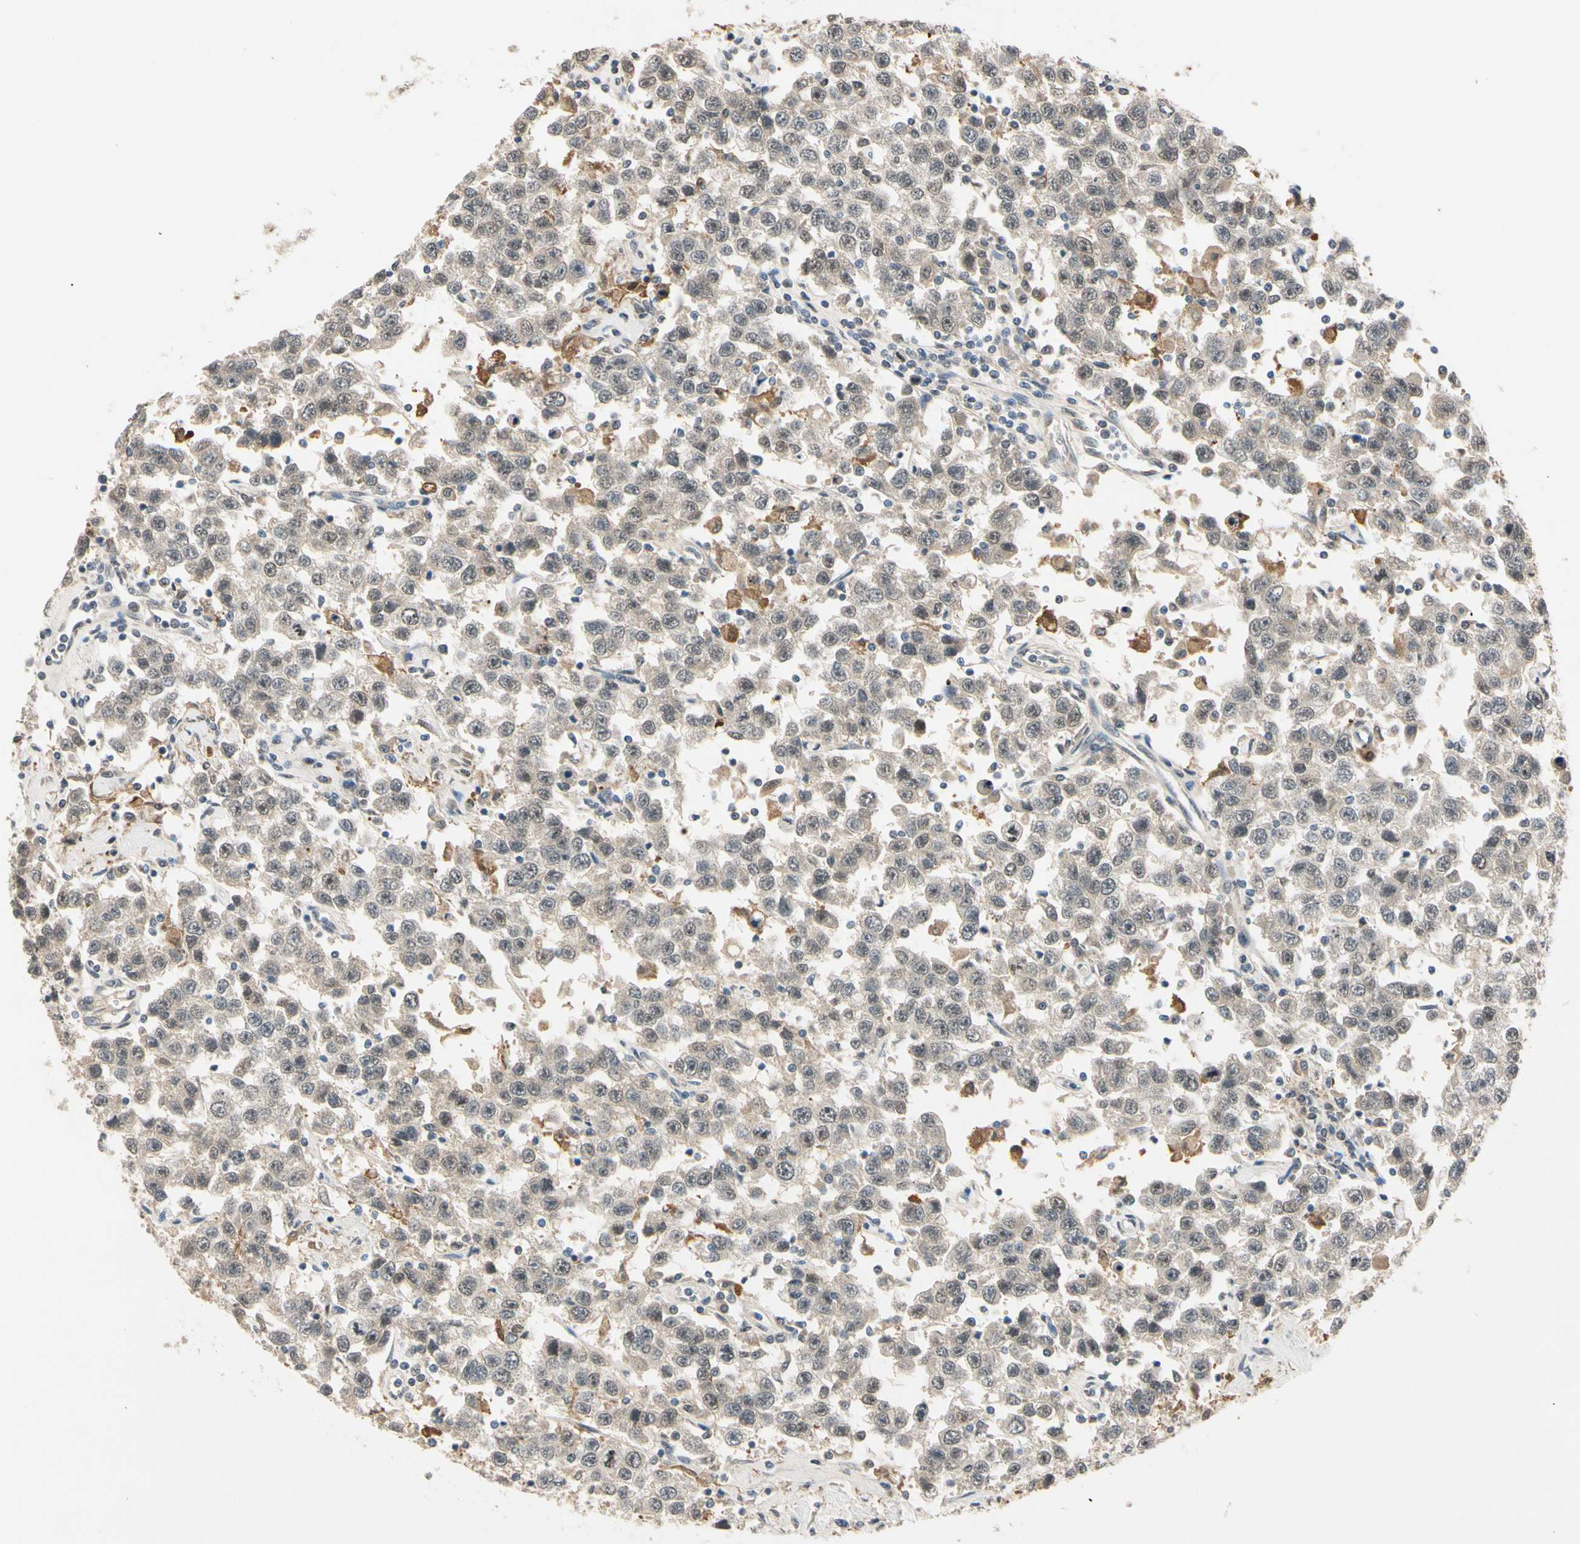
{"staining": {"intensity": "weak", "quantity": ">75%", "location": "cytoplasmic/membranous,nuclear"}, "tissue": "testis cancer", "cell_type": "Tumor cells", "image_type": "cancer", "snomed": [{"axis": "morphology", "description": "Seminoma, NOS"}, {"axis": "topography", "description": "Testis"}], "caption": "This is a histology image of immunohistochemistry staining of testis cancer (seminoma), which shows weak staining in the cytoplasmic/membranous and nuclear of tumor cells.", "gene": "RIOX2", "patient": {"sex": "male", "age": 41}}